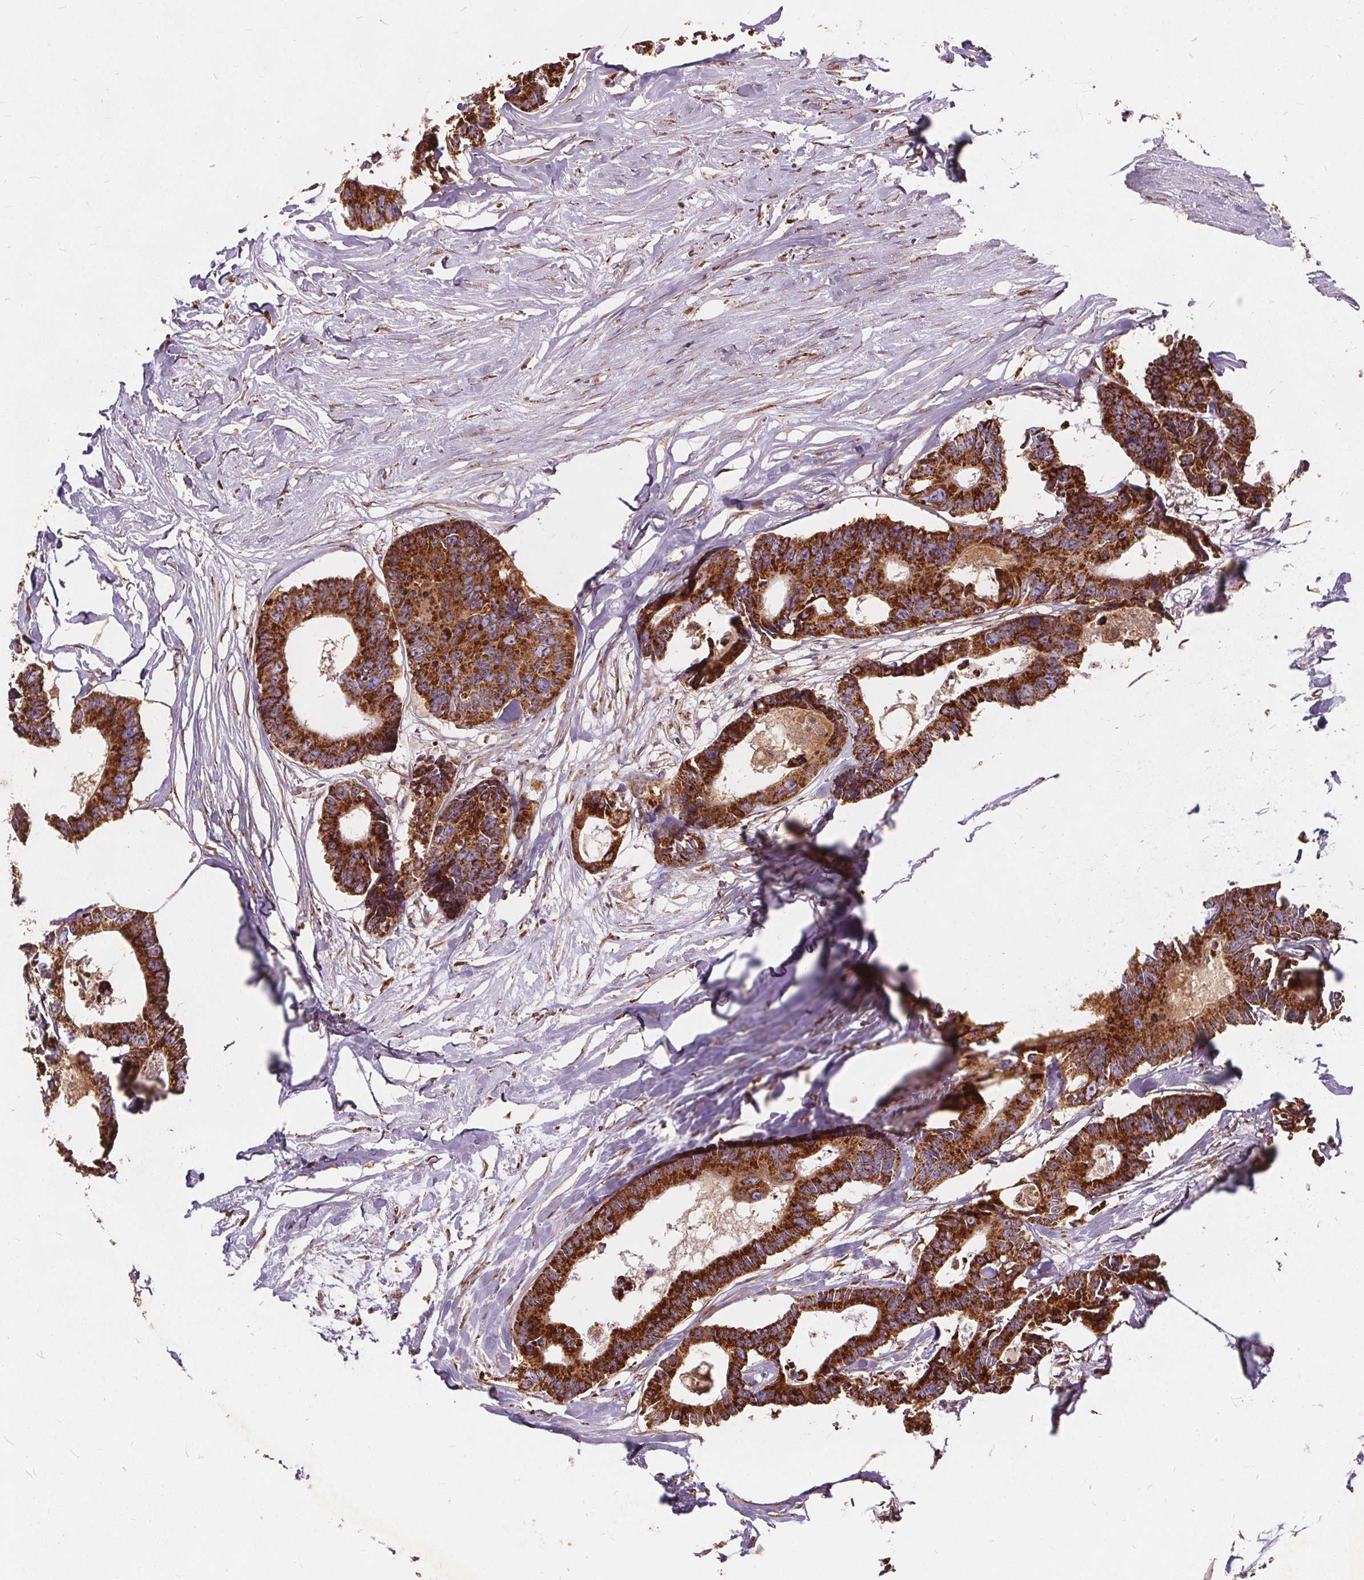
{"staining": {"intensity": "strong", "quantity": ">75%", "location": "cytoplasmic/membranous"}, "tissue": "colorectal cancer", "cell_type": "Tumor cells", "image_type": "cancer", "snomed": [{"axis": "morphology", "description": "Adenocarcinoma, NOS"}, {"axis": "topography", "description": "Rectum"}], "caption": "IHC image of neoplastic tissue: adenocarcinoma (colorectal) stained using immunohistochemistry displays high levels of strong protein expression localized specifically in the cytoplasmic/membranous of tumor cells, appearing as a cytoplasmic/membranous brown color.", "gene": "PLSCR3", "patient": {"sex": "male", "age": 57}}